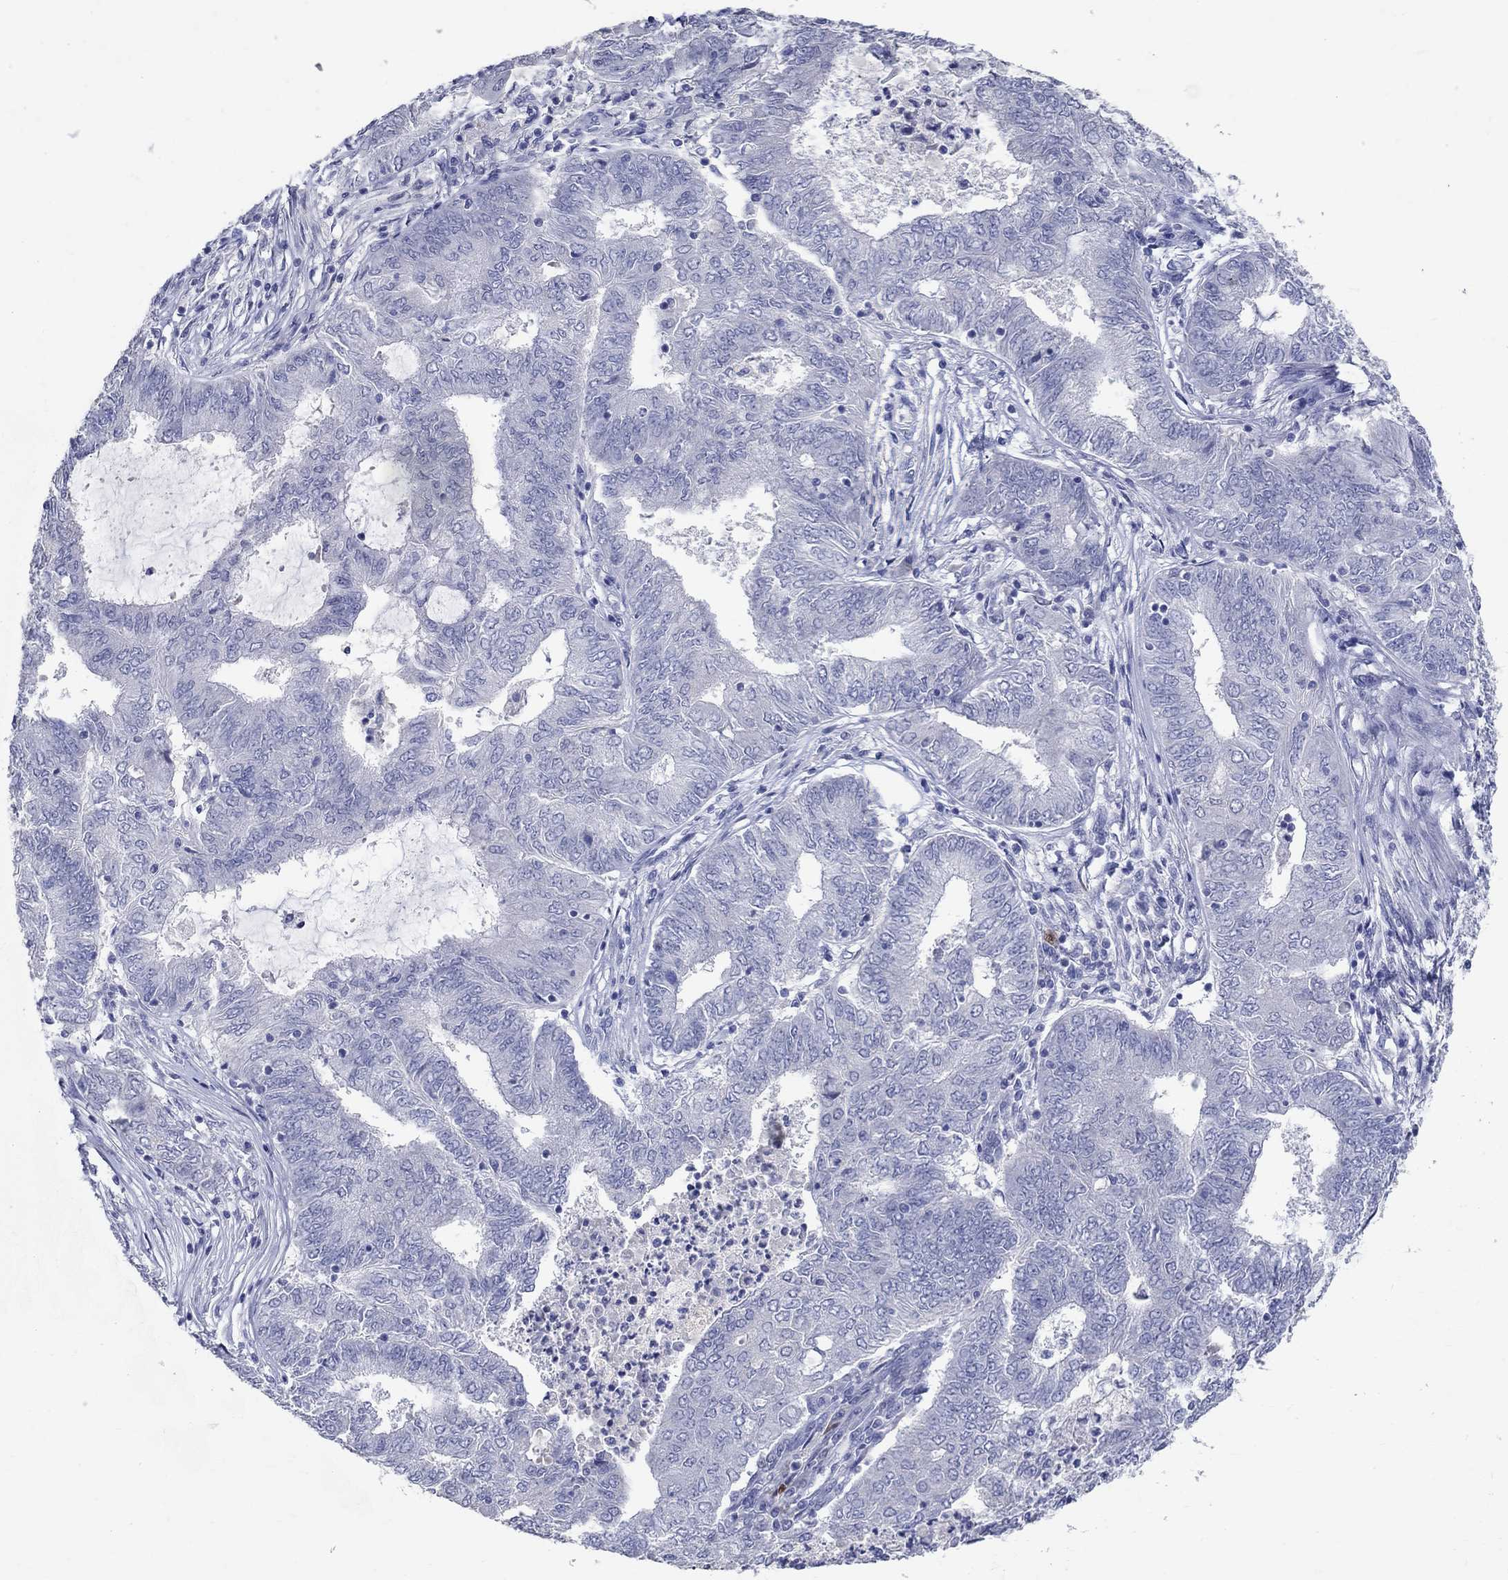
{"staining": {"intensity": "negative", "quantity": "none", "location": "none"}, "tissue": "endometrial cancer", "cell_type": "Tumor cells", "image_type": "cancer", "snomed": [{"axis": "morphology", "description": "Adenocarcinoma, NOS"}, {"axis": "topography", "description": "Endometrium"}], "caption": "Histopathology image shows no significant protein staining in tumor cells of endometrial cancer (adenocarcinoma). (DAB immunohistochemistry (IHC) with hematoxylin counter stain).", "gene": "SOX2", "patient": {"sex": "female", "age": 62}}